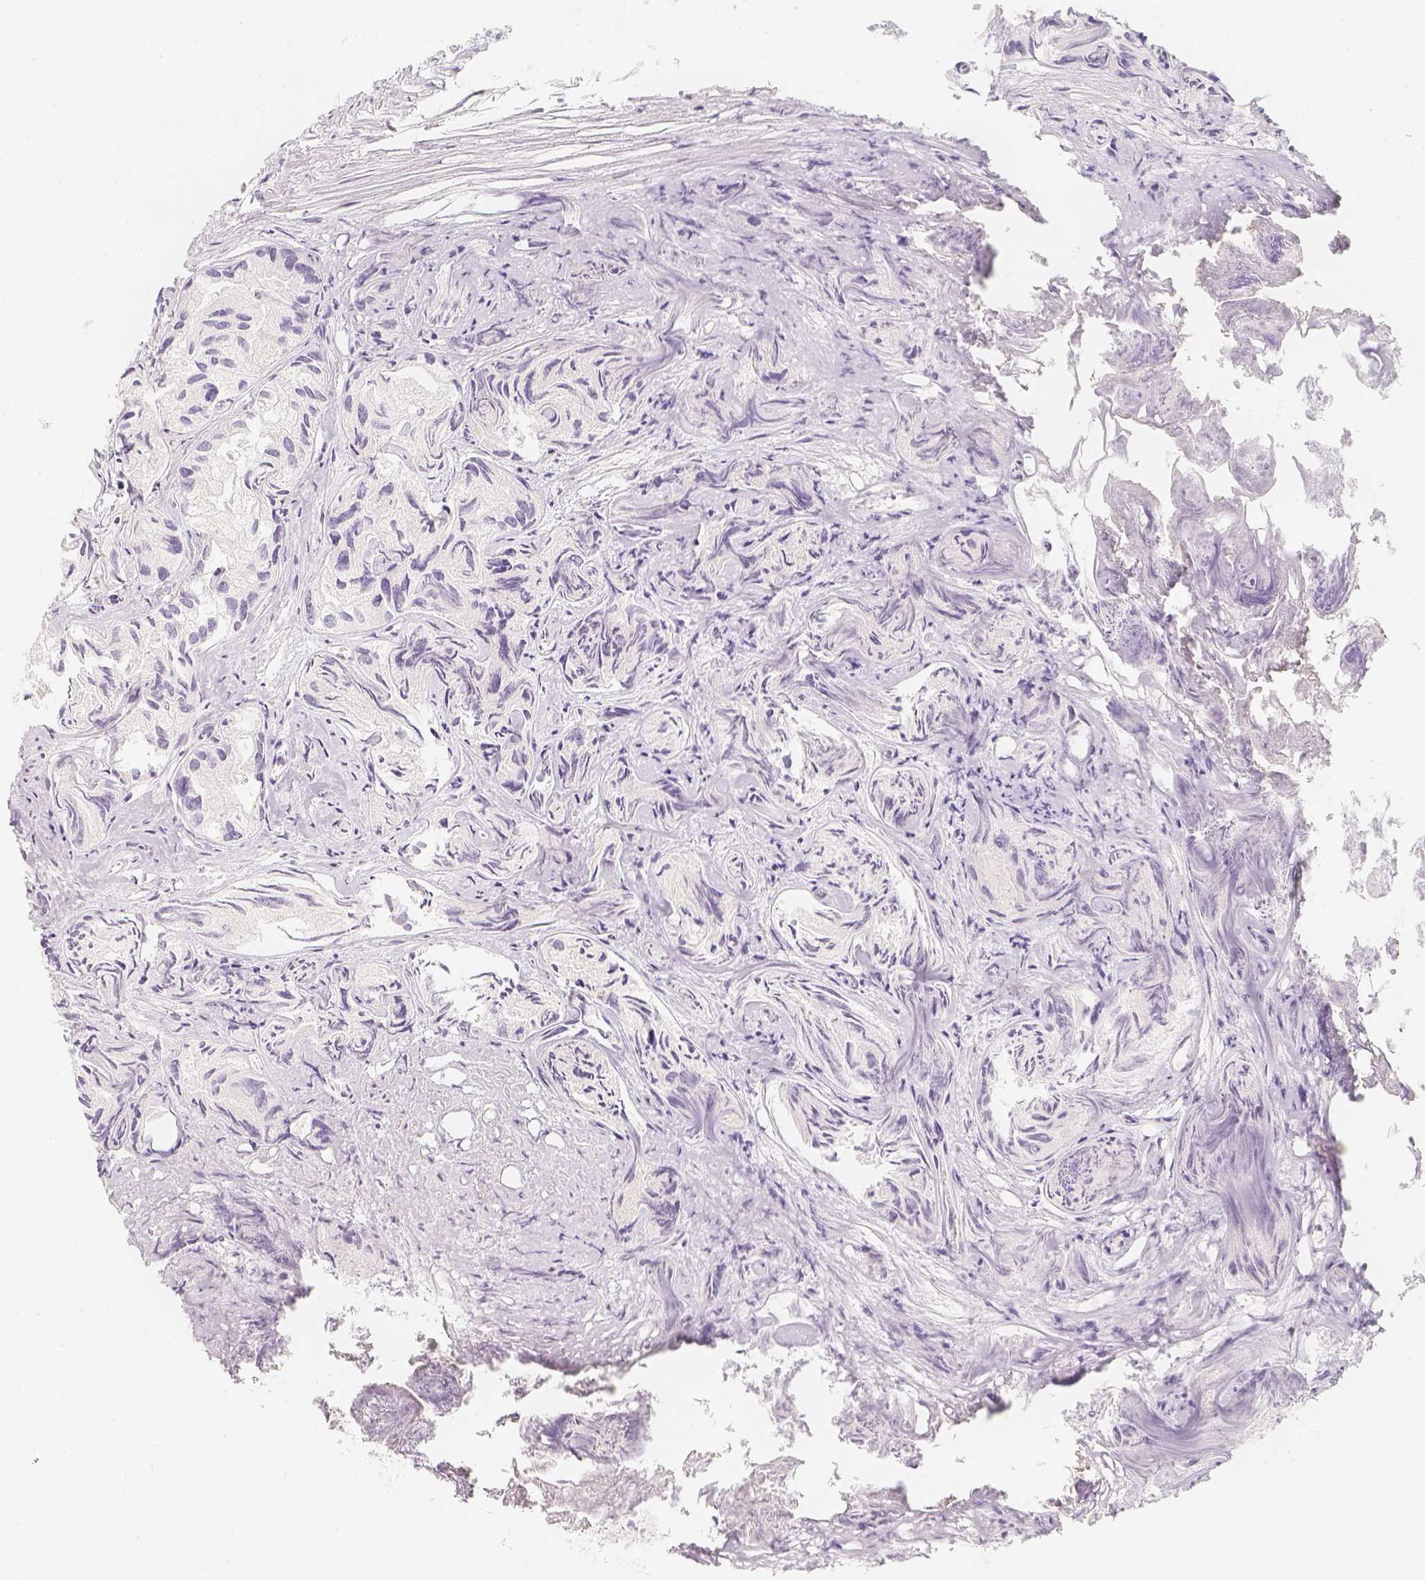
{"staining": {"intensity": "negative", "quantity": "none", "location": "none"}, "tissue": "prostate cancer", "cell_type": "Tumor cells", "image_type": "cancer", "snomed": [{"axis": "morphology", "description": "Adenocarcinoma, High grade"}, {"axis": "topography", "description": "Prostate"}], "caption": "Prostate cancer was stained to show a protein in brown. There is no significant staining in tumor cells.", "gene": "SLC18A1", "patient": {"sex": "male", "age": 84}}